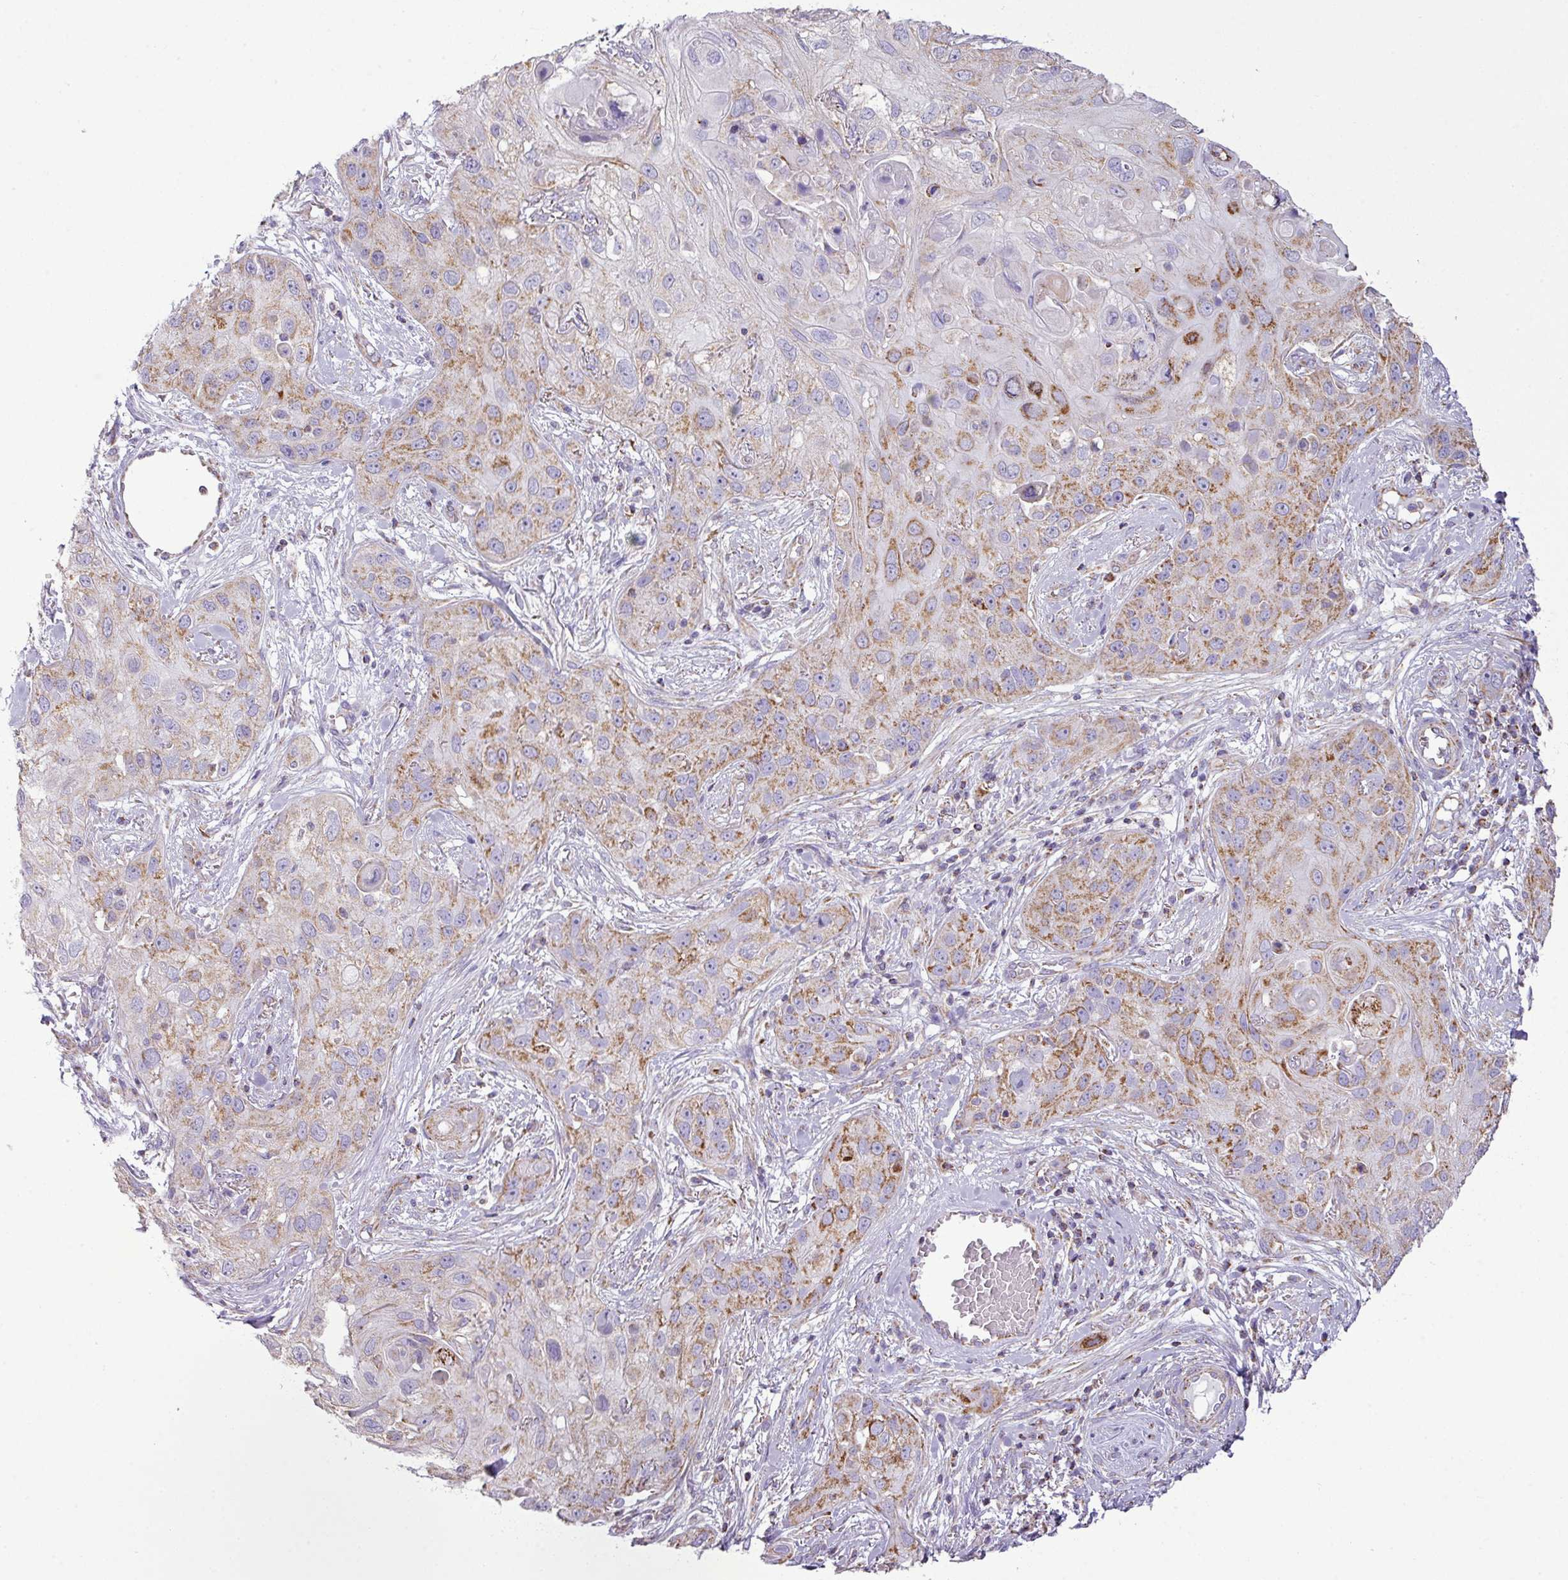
{"staining": {"intensity": "moderate", "quantity": "25%-75%", "location": "cytoplasmic/membranous"}, "tissue": "skin cancer", "cell_type": "Tumor cells", "image_type": "cancer", "snomed": [{"axis": "morphology", "description": "Squamous cell carcinoma, NOS"}, {"axis": "topography", "description": "Skin"}, {"axis": "topography", "description": "Vulva"}], "caption": "Protein expression by IHC displays moderate cytoplasmic/membranous expression in approximately 25%-75% of tumor cells in squamous cell carcinoma (skin).", "gene": "ZNF81", "patient": {"sex": "female", "age": 86}}